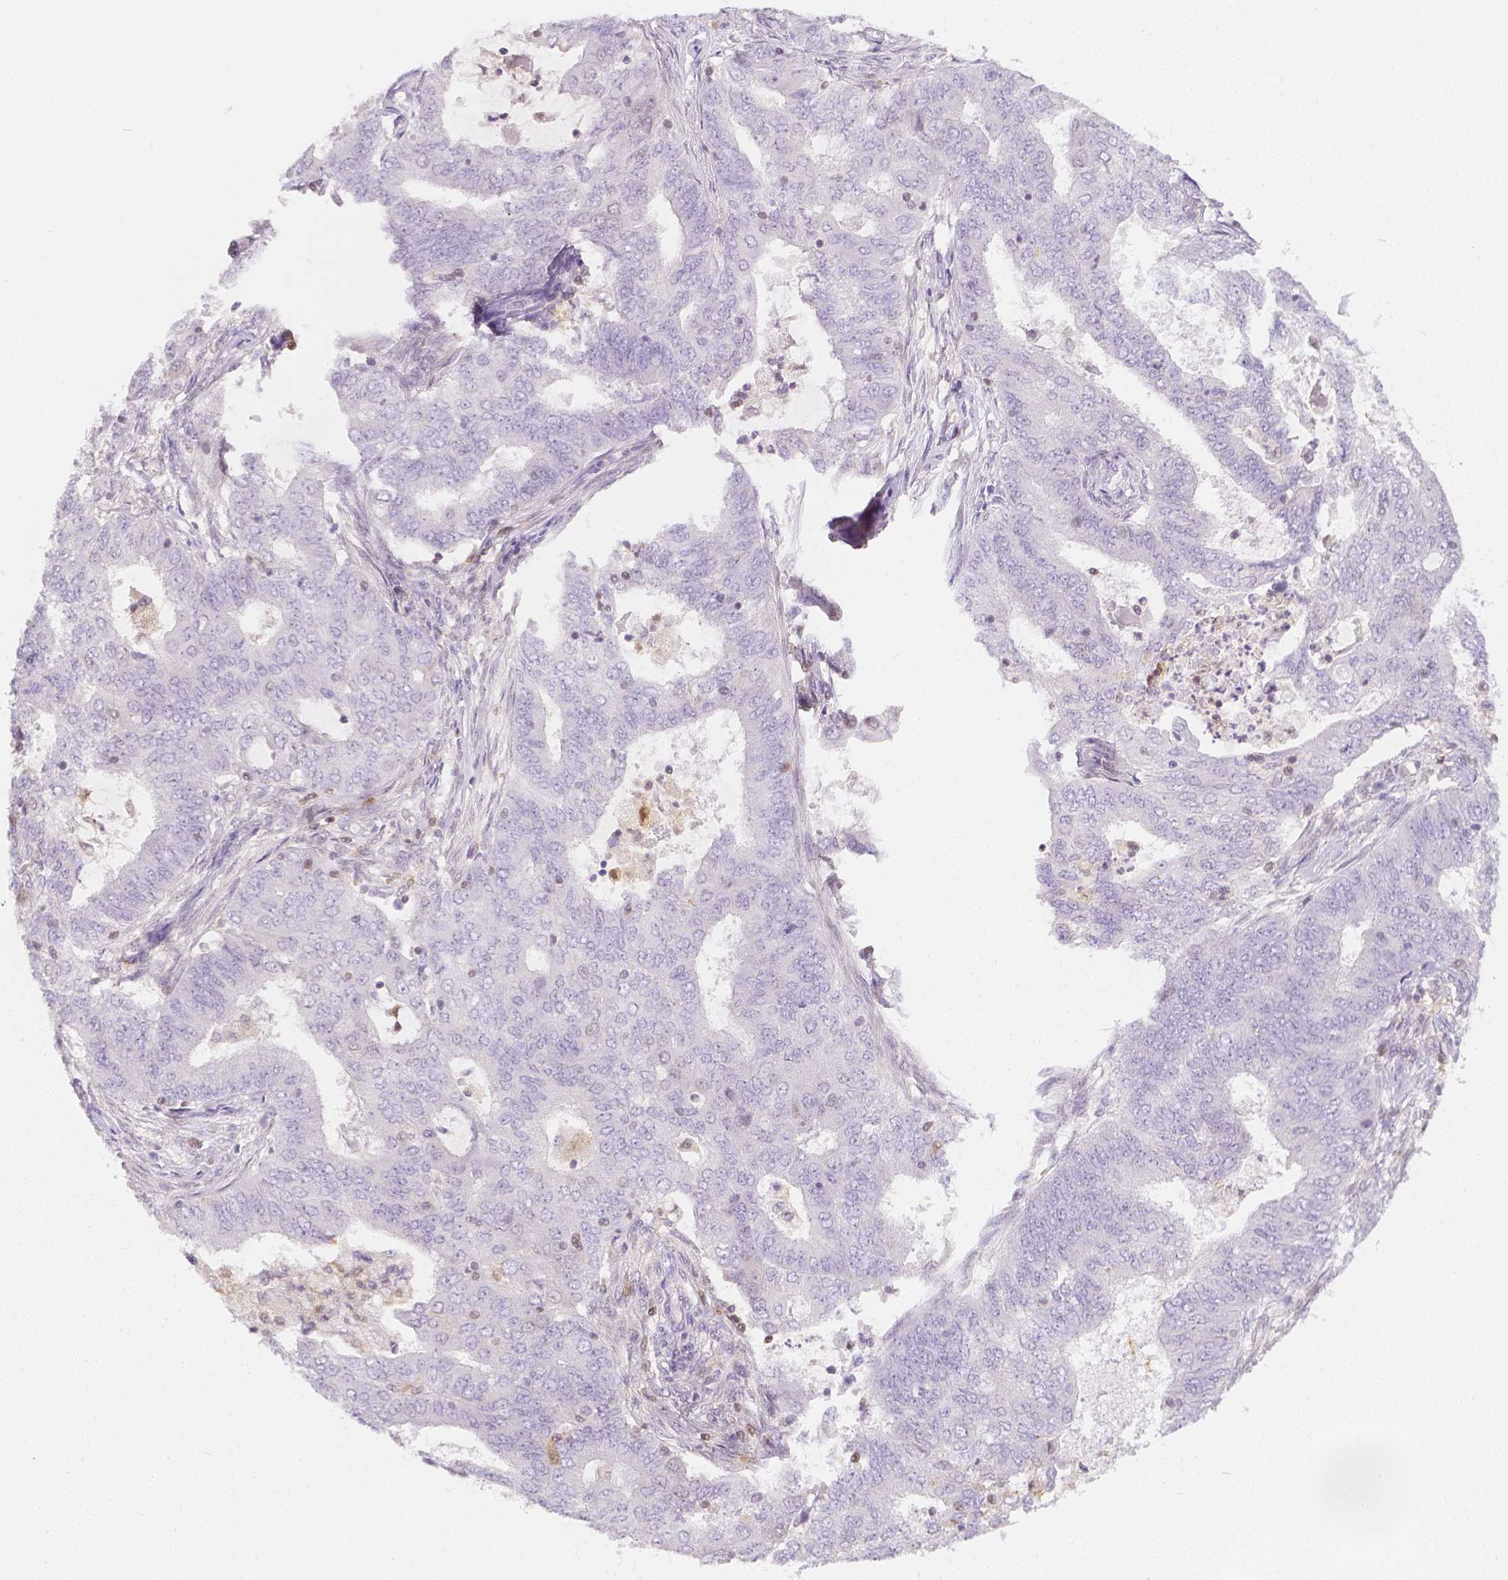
{"staining": {"intensity": "negative", "quantity": "none", "location": "none"}, "tissue": "endometrial cancer", "cell_type": "Tumor cells", "image_type": "cancer", "snomed": [{"axis": "morphology", "description": "Adenocarcinoma, NOS"}, {"axis": "topography", "description": "Endometrium"}], "caption": "IHC of human adenocarcinoma (endometrial) shows no expression in tumor cells.", "gene": "SGTB", "patient": {"sex": "female", "age": 62}}